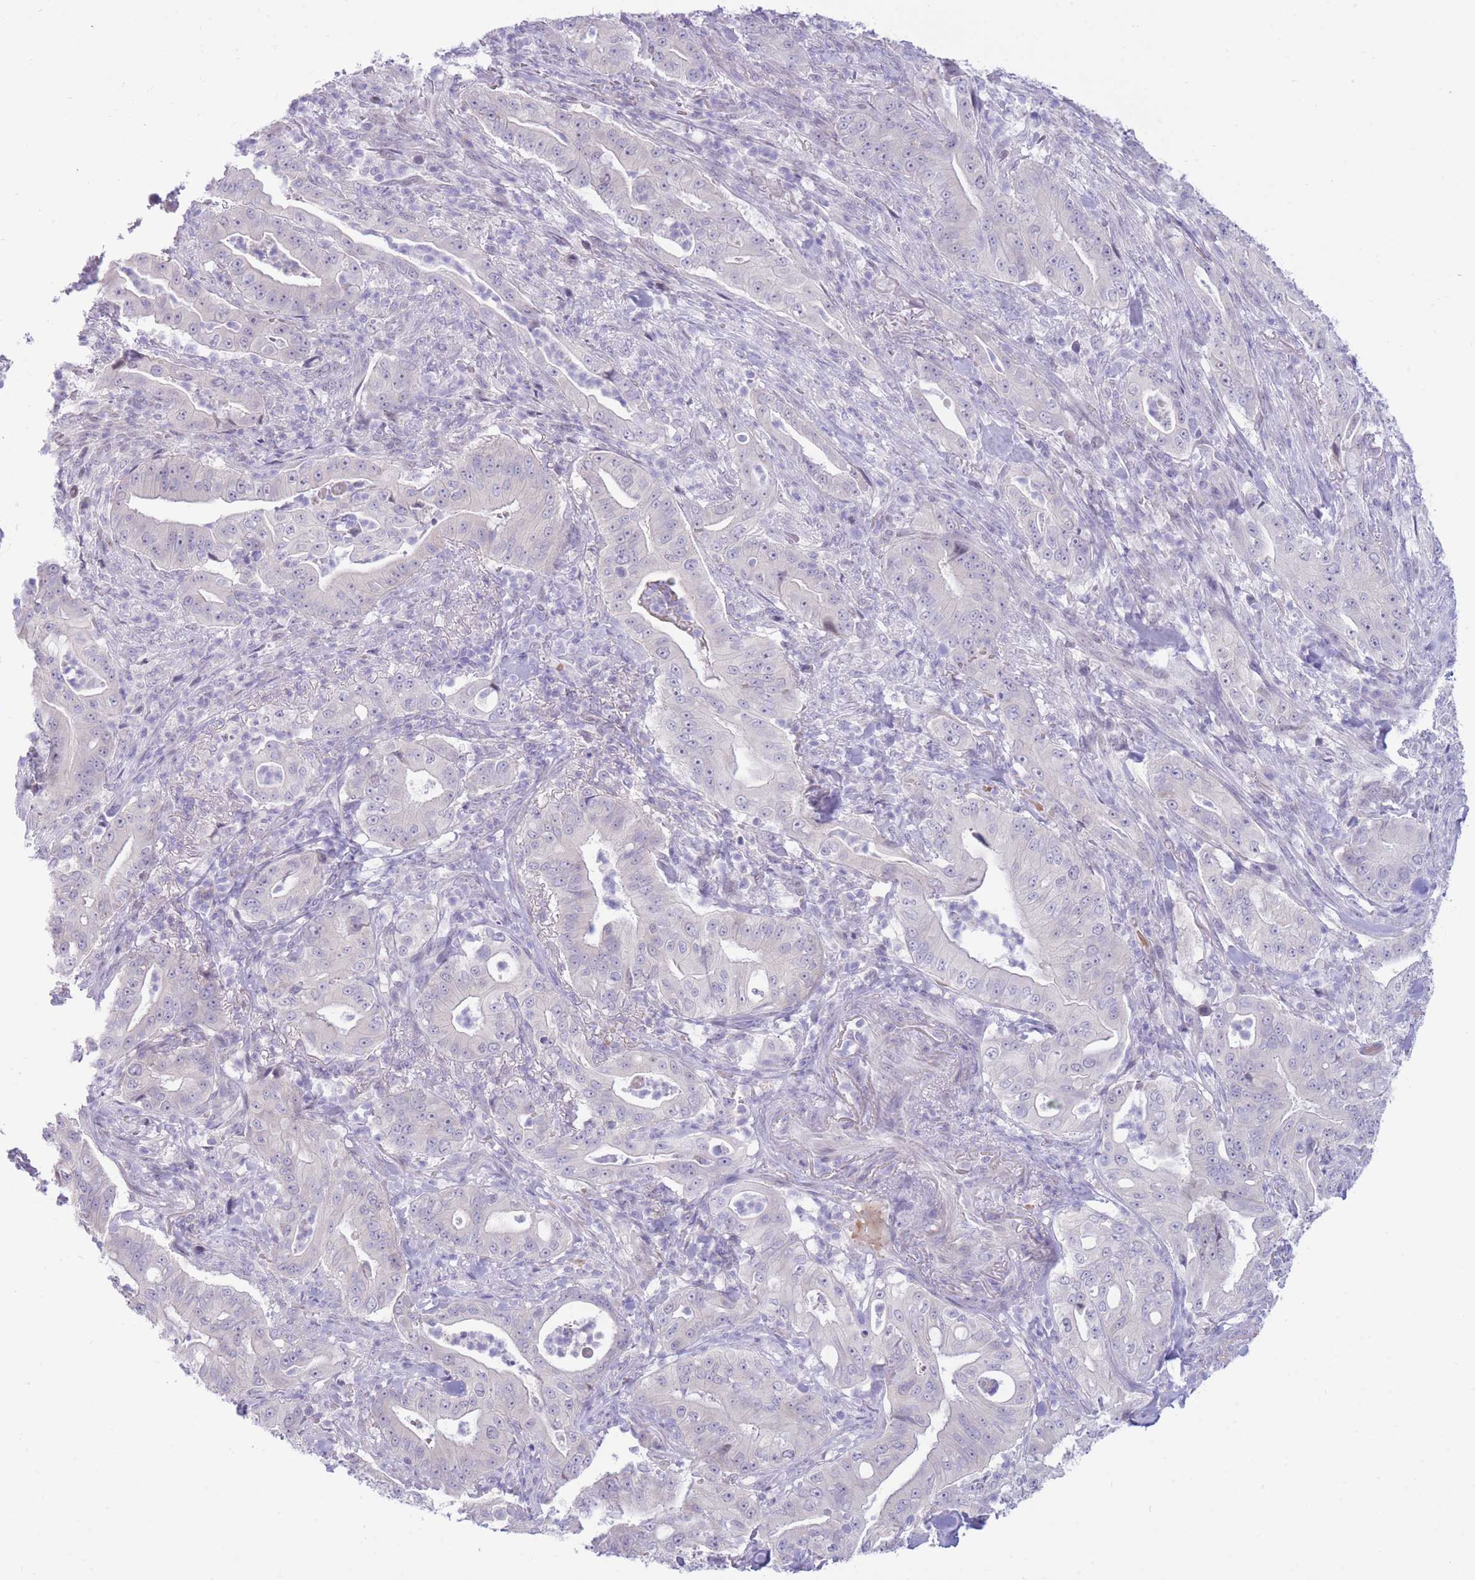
{"staining": {"intensity": "negative", "quantity": "none", "location": "none"}, "tissue": "pancreatic cancer", "cell_type": "Tumor cells", "image_type": "cancer", "snomed": [{"axis": "morphology", "description": "Adenocarcinoma, NOS"}, {"axis": "topography", "description": "Pancreas"}], "caption": "An IHC histopathology image of adenocarcinoma (pancreatic) is shown. There is no staining in tumor cells of adenocarcinoma (pancreatic).", "gene": "FBXO46", "patient": {"sex": "male", "age": 71}}